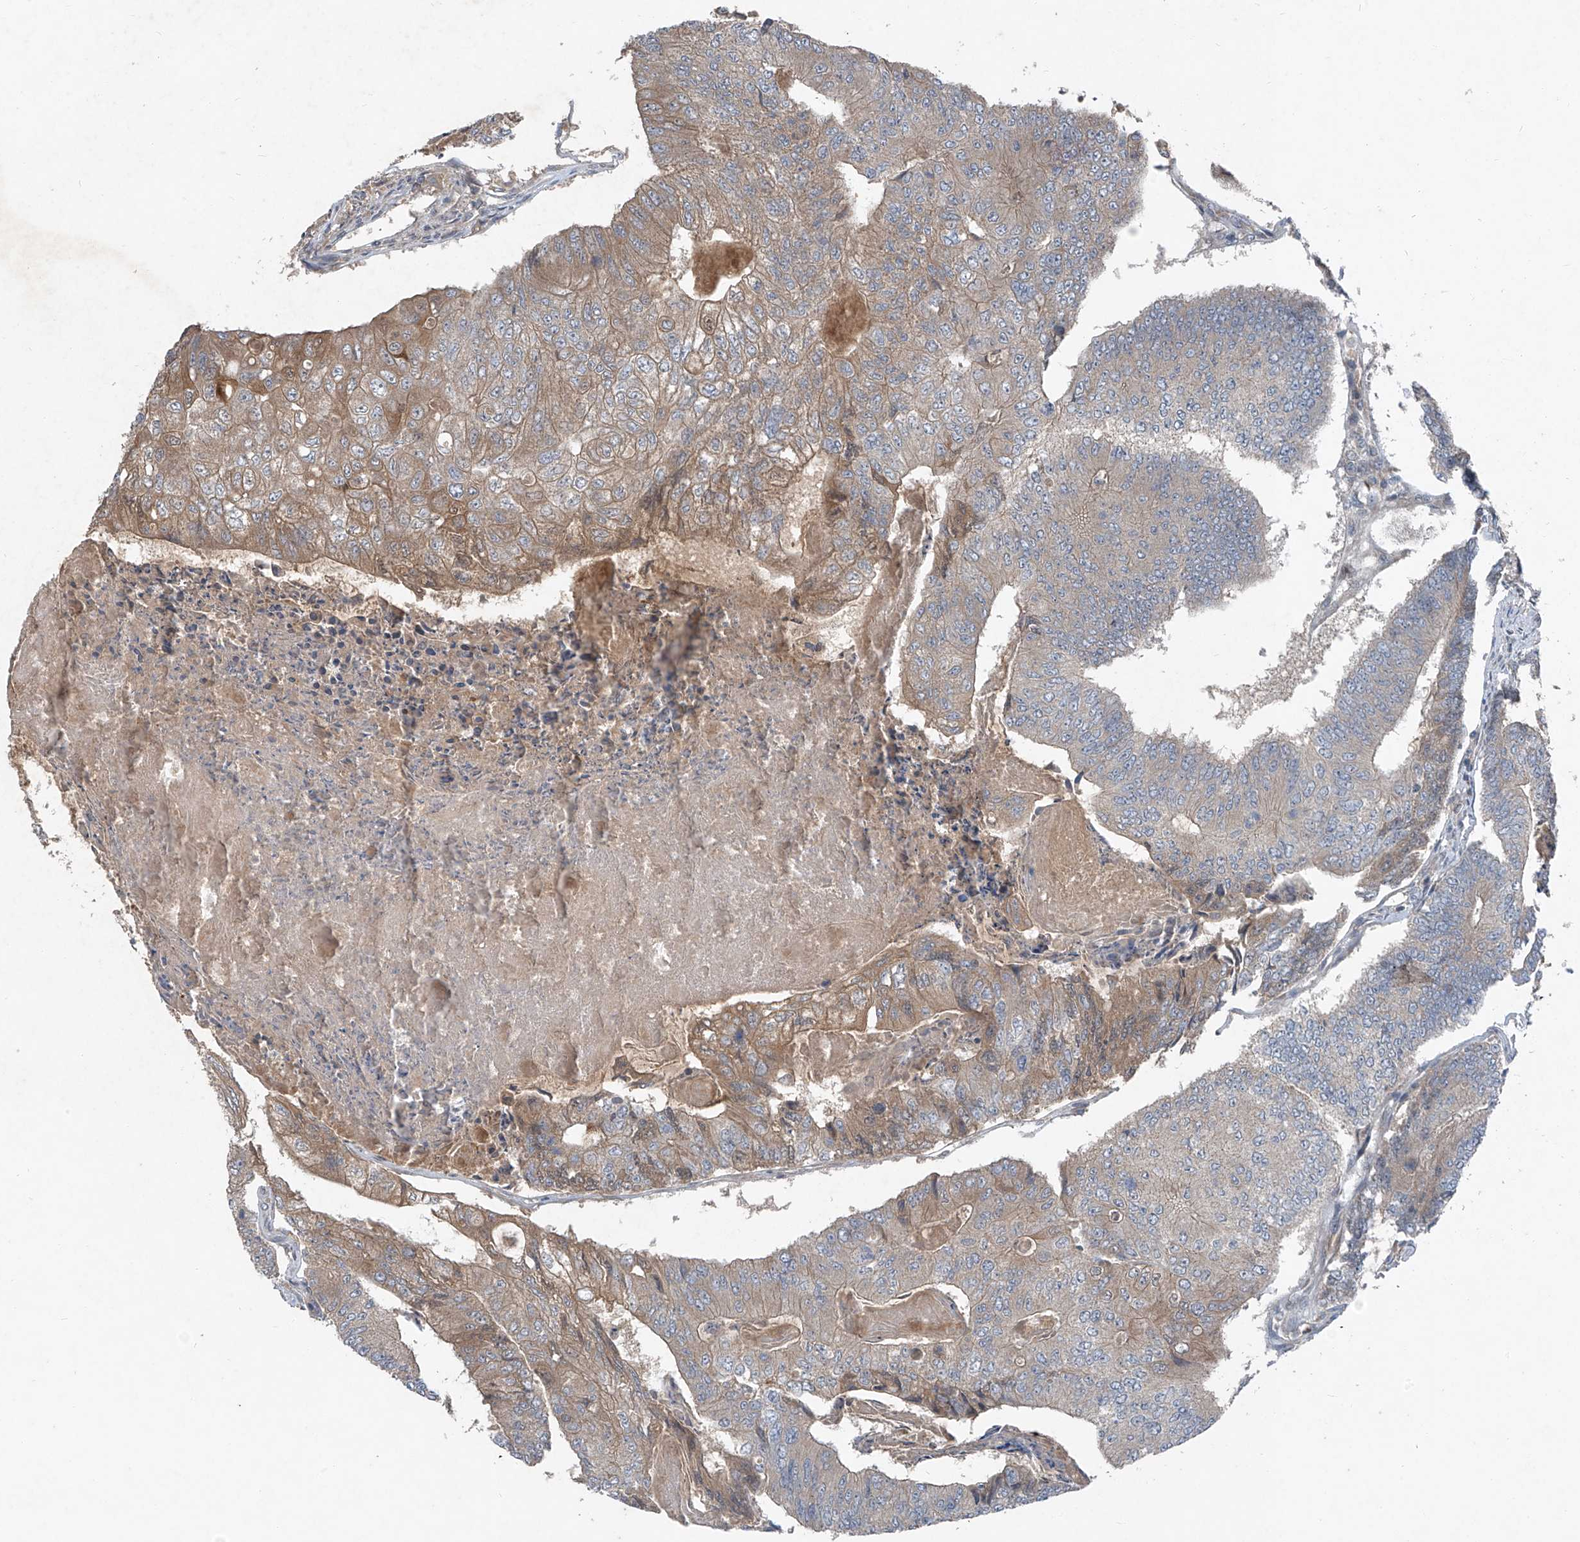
{"staining": {"intensity": "weak", "quantity": "25%-75%", "location": "cytoplasmic/membranous"}, "tissue": "colorectal cancer", "cell_type": "Tumor cells", "image_type": "cancer", "snomed": [{"axis": "morphology", "description": "Adenocarcinoma, NOS"}, {"axis": "topography", "description": "Colon"}], "caption": "Protein staining of colorectal cancer tissue demonstrates weak cytoplasmic/membranous expression in approximately 25%-75% of tumor cells.", "gene": "FOXRED2", "patient": {"sex": "female", "age": 67}}